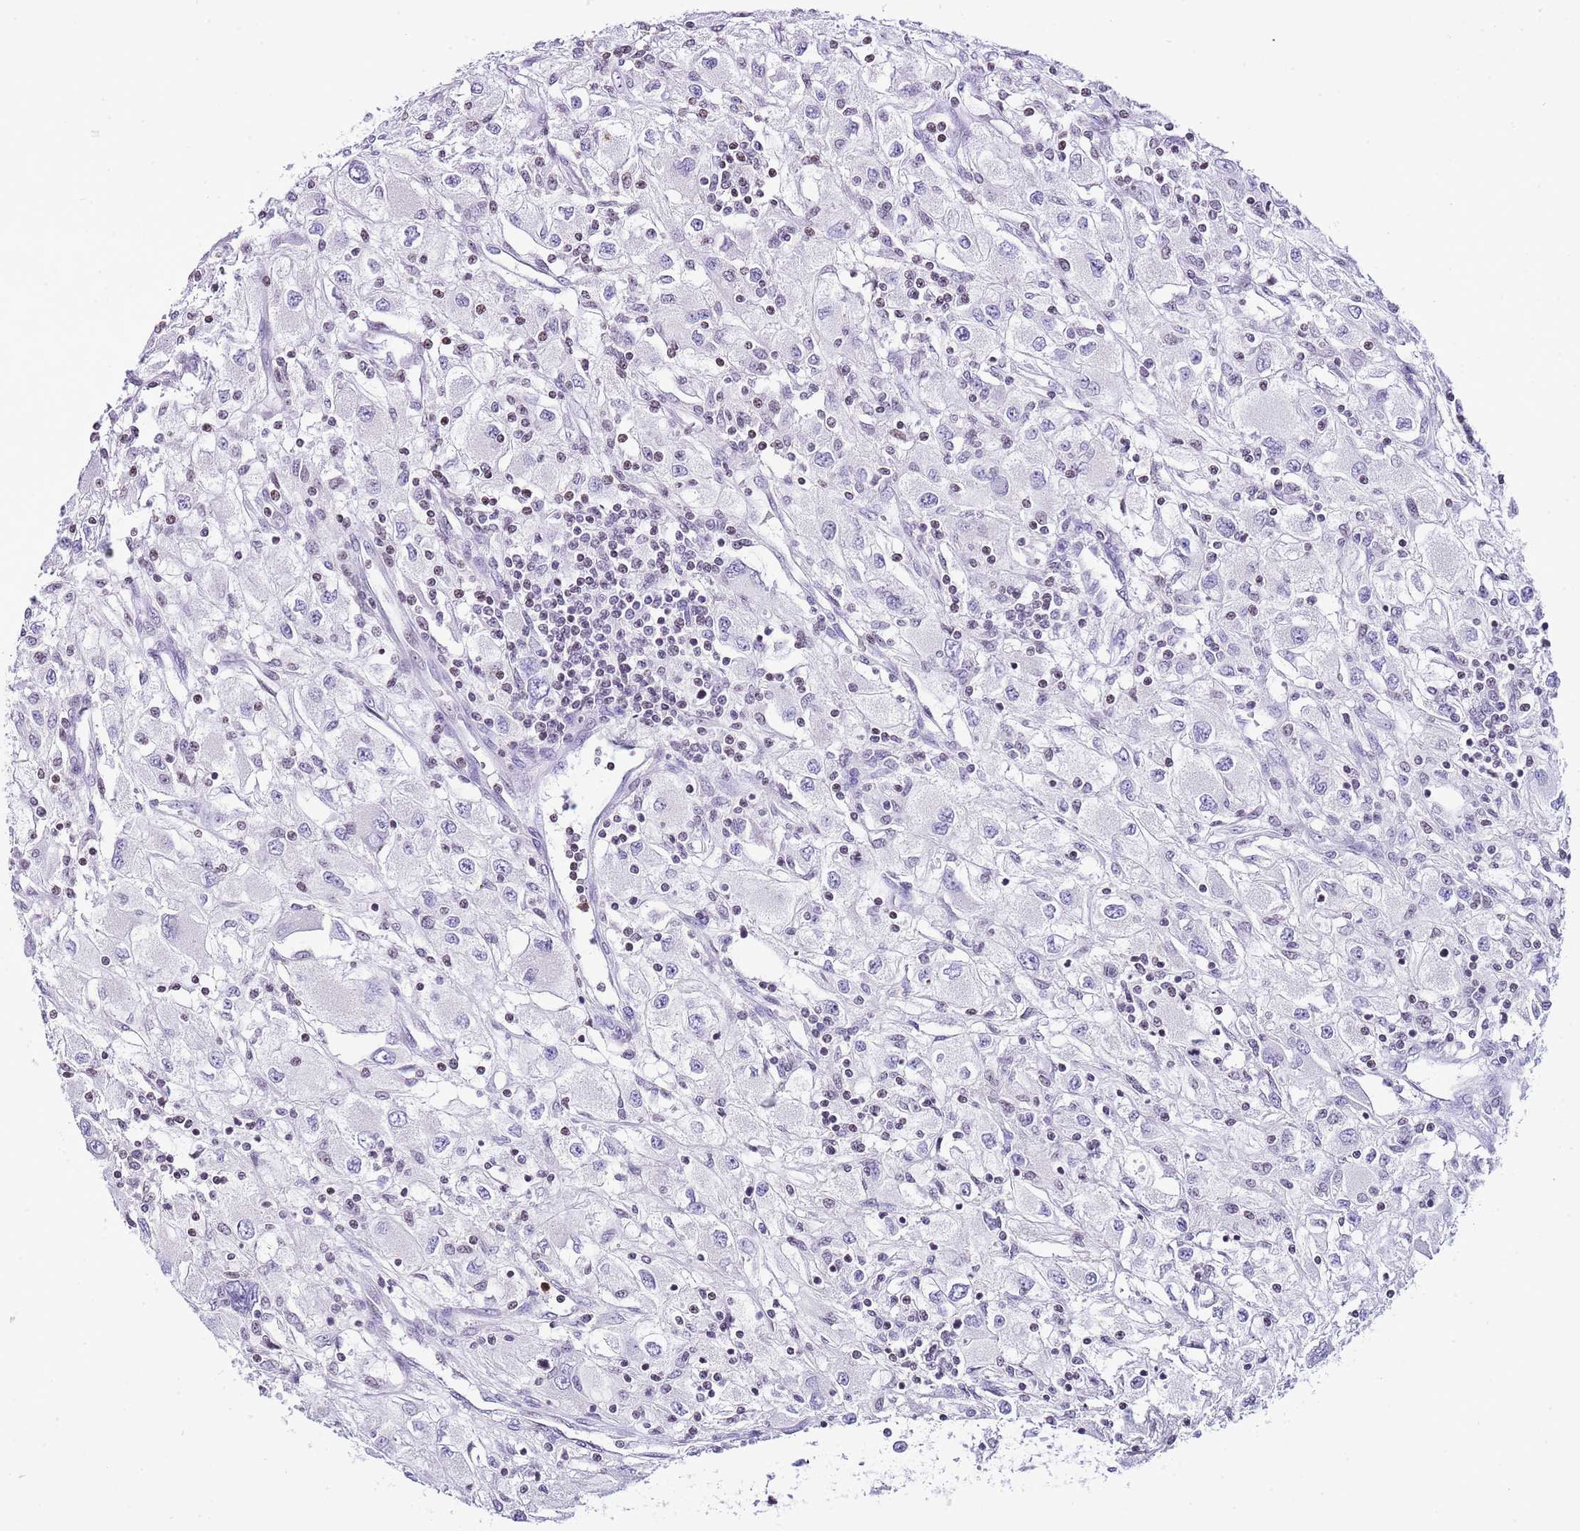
{"staining": {"intensity": "negative", "quantity": "none", "location": "none"}, "tissue": "renal cancer", "cell_type": "Tumor cells", "image_type": "cancer", "snomed": [{"axis": "morphology", "description": "Adenocarcinoma, NOS"}, {"axis": "topography", "description": "Kidney"}], "caption": "Immunohistochemistry (IHC) micrograph of human adenocarcinoma (renal) stained for a protein (brown), which demonstrates no positivity in tumor cells. The staining is performed using DAB (3,3'-diaminobenzidine) brown chromogen with nuclei counter-stained in using hematoxylin.", "gene": "PRR15", "patient": {"sex": "female", "age": 67}}